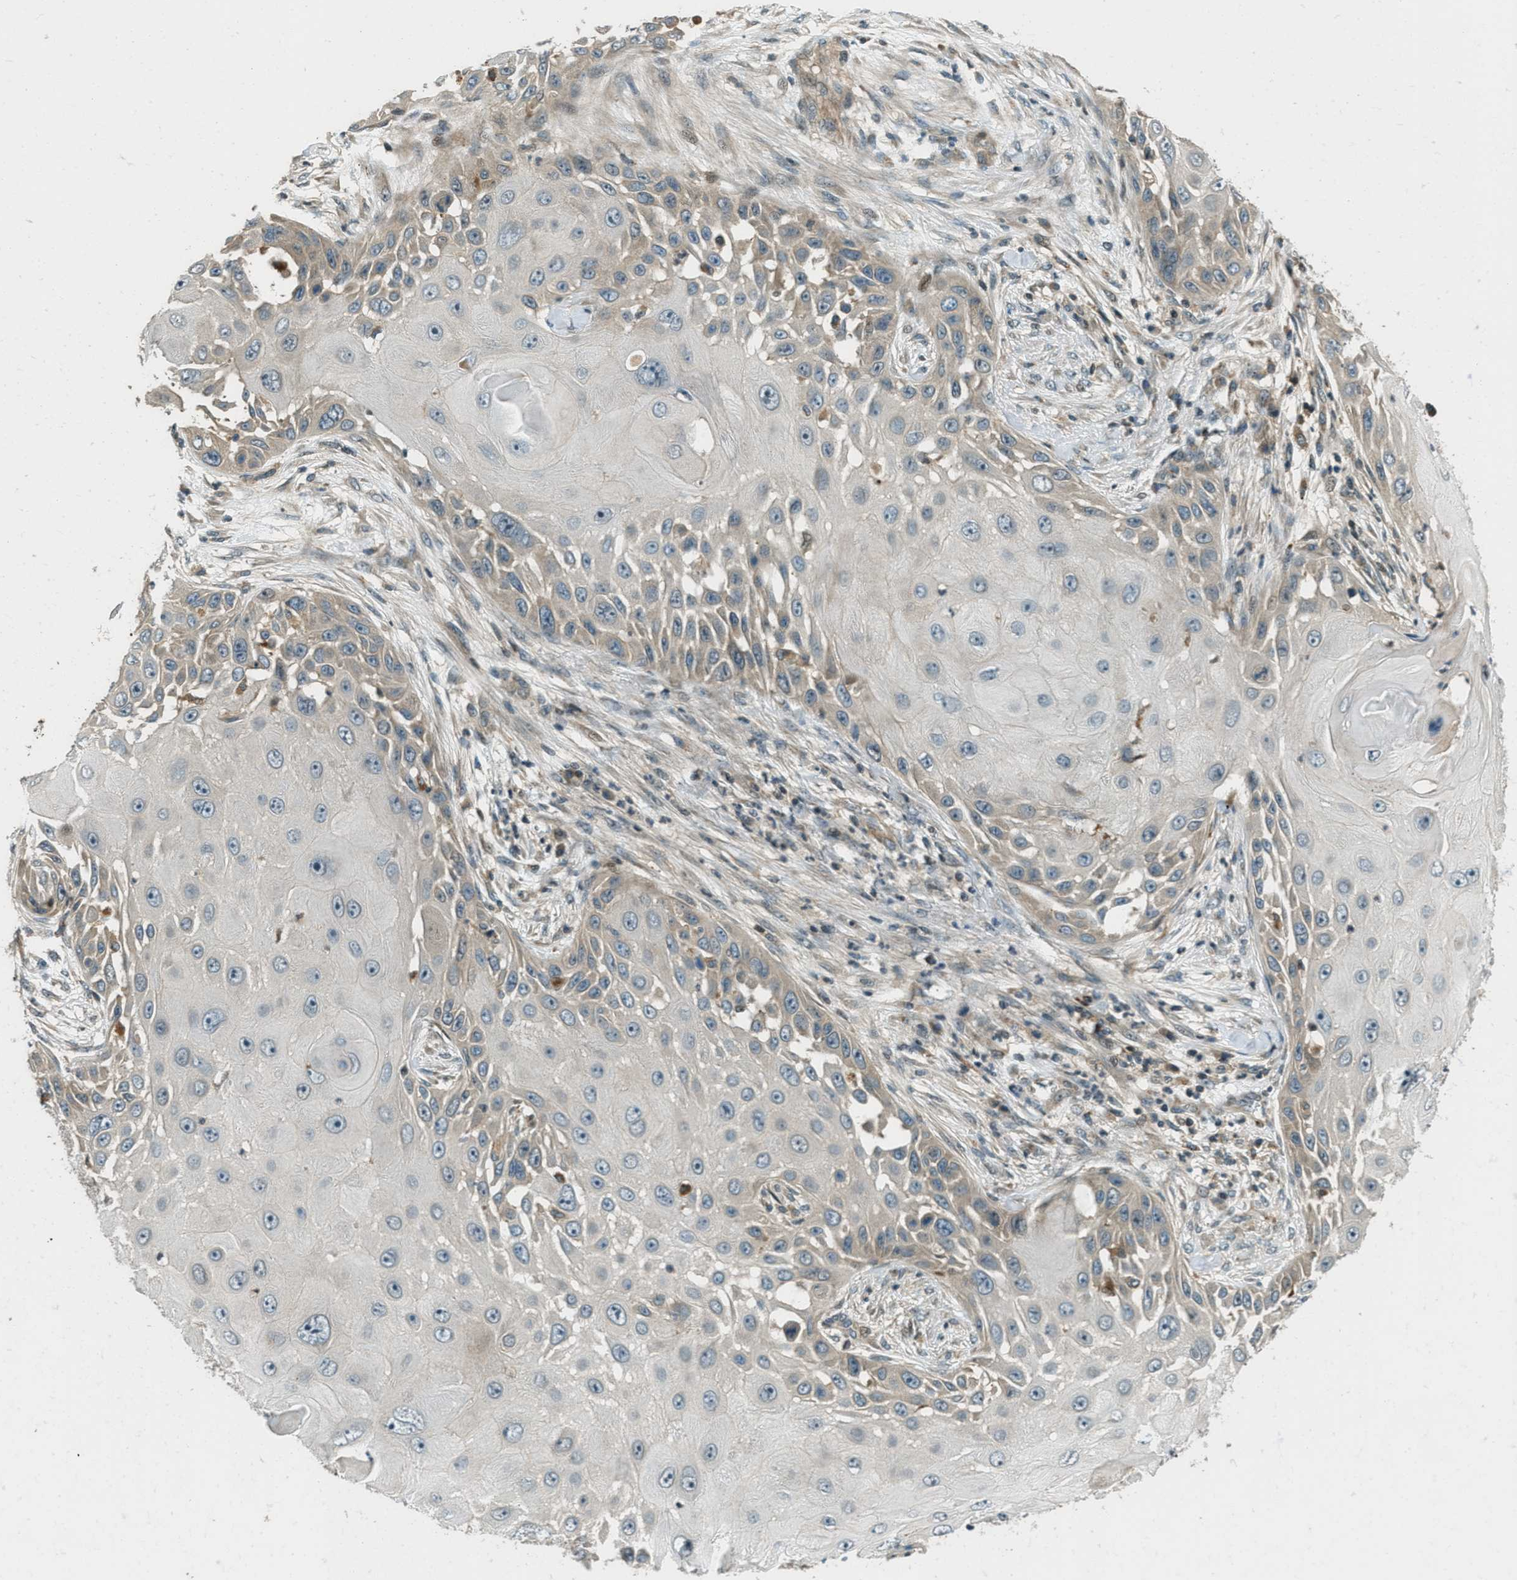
{"staining": {"intensity": "weak", "quantity": "<25%", "location": "cytoplasmic/membranous"}, "tissue": "skin cancer", "cell_type": "Tumor cells", "image_type": "cancer", "snomed": [{"axis": "morphology", "description": "Squamous cell carcinoma, NOS"}, {"axis": "topography", "description": "Skin"}], "caption": "Immunohistochemistry of human skin cancer demonstrates no staining in tumor cells. (DAB immunohistochemistry with hematoxylin counter stain).", "gene": "PTPN23", "patient": {"sex": "female", "age": 44}}